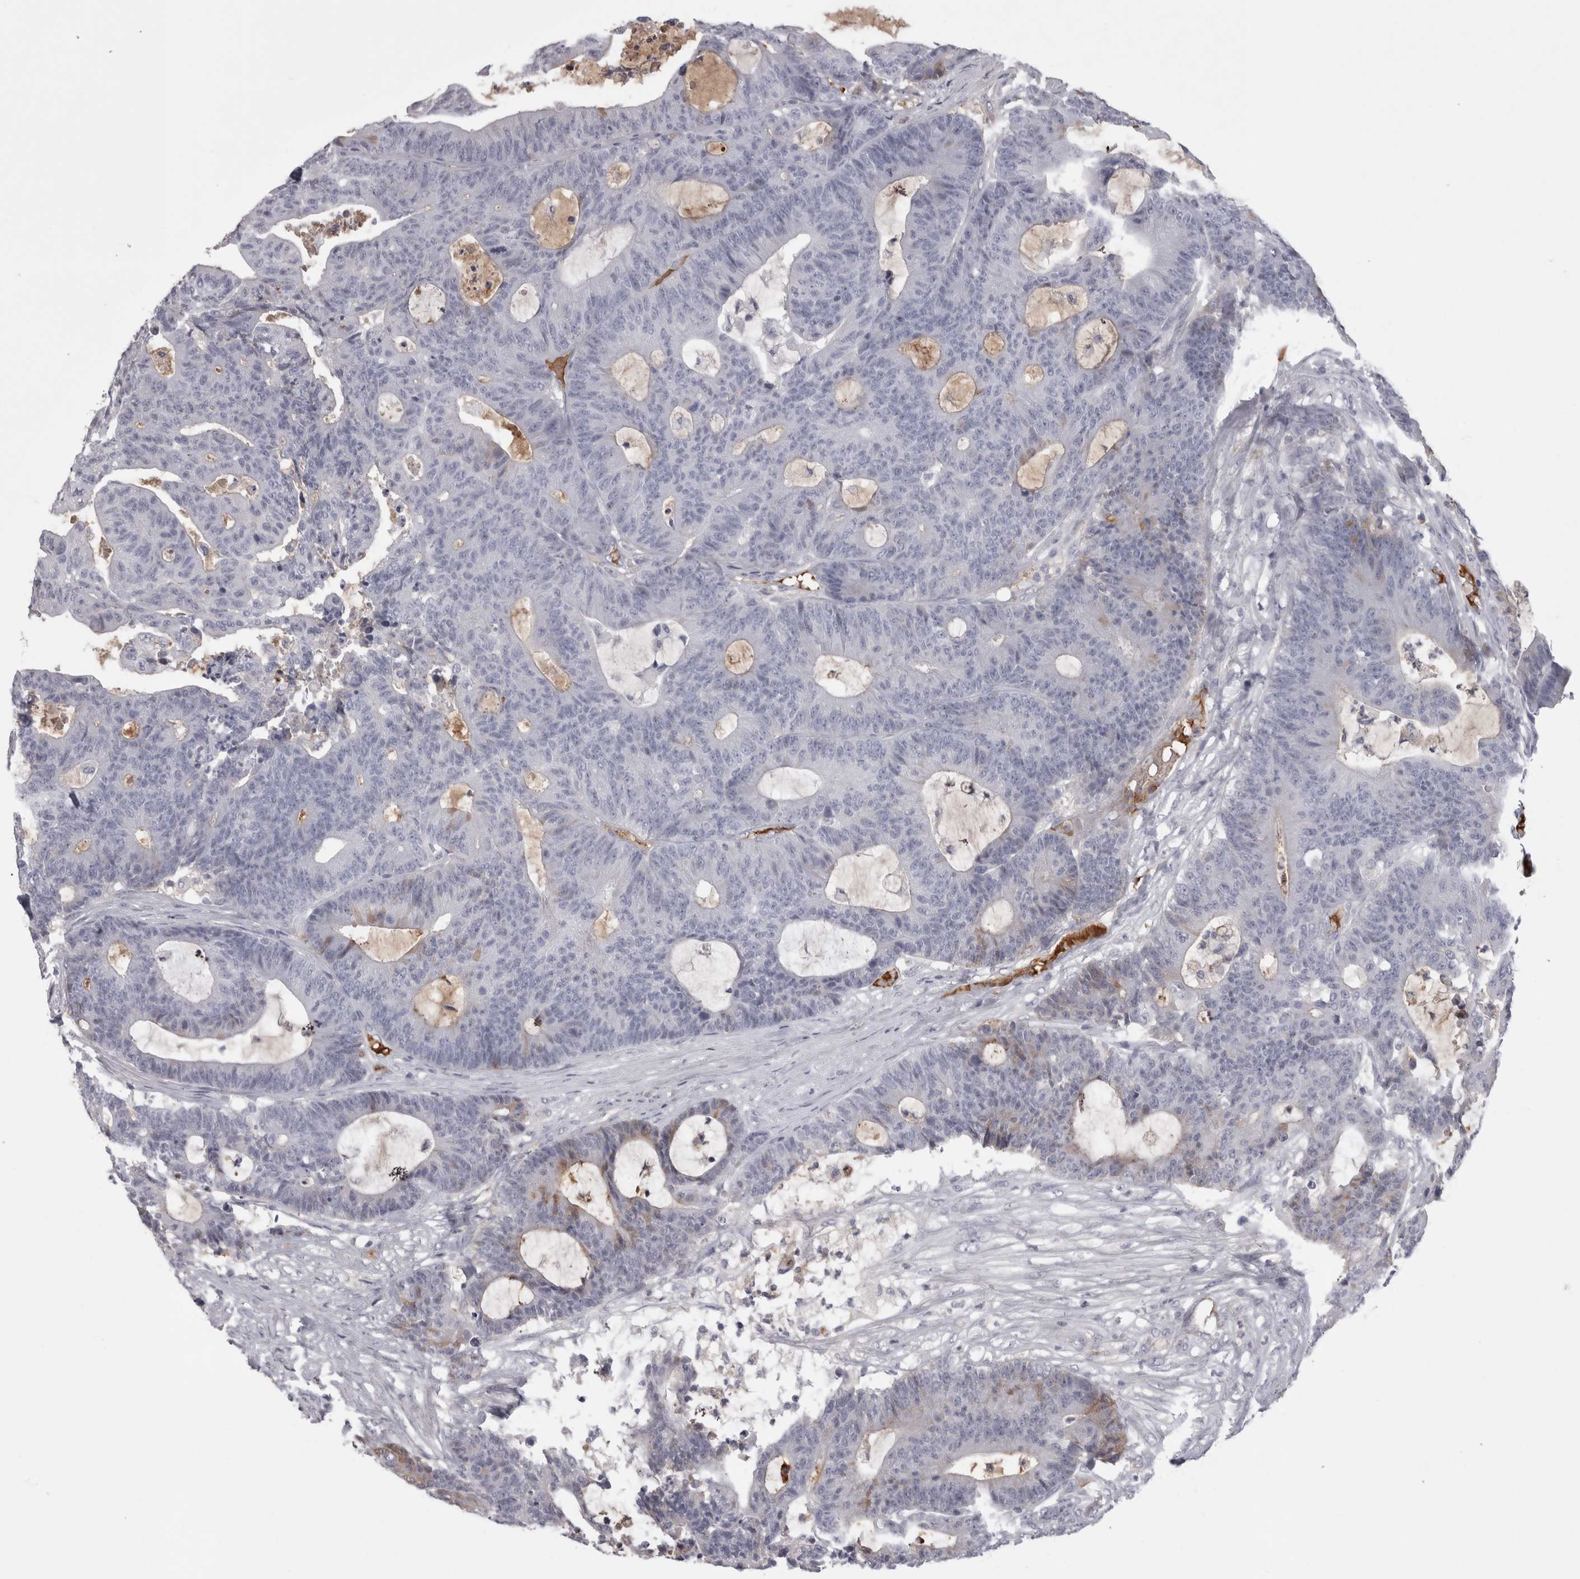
{"staining": {"intensity": "moderate", "quantity": "<25%", "location": "cytoplasmic/membranous"}, "tissue": "colorectal cancer", "cell_type": "Tumor cells", "image_type": "cancer", "snomed": [{"axis": "morphology", "description": "Adenocarcinoma, NOS"}, {"axis": "topography", "description": "Colon"}], "caption": "Immunohistochemical staining of human colorectal cancer displays low levels of moderate cytoplasmic/membranous positivity in about <25% of tumor cells.", "gene": "SAA4", "patient": {"sex": "female", "age": 84}}